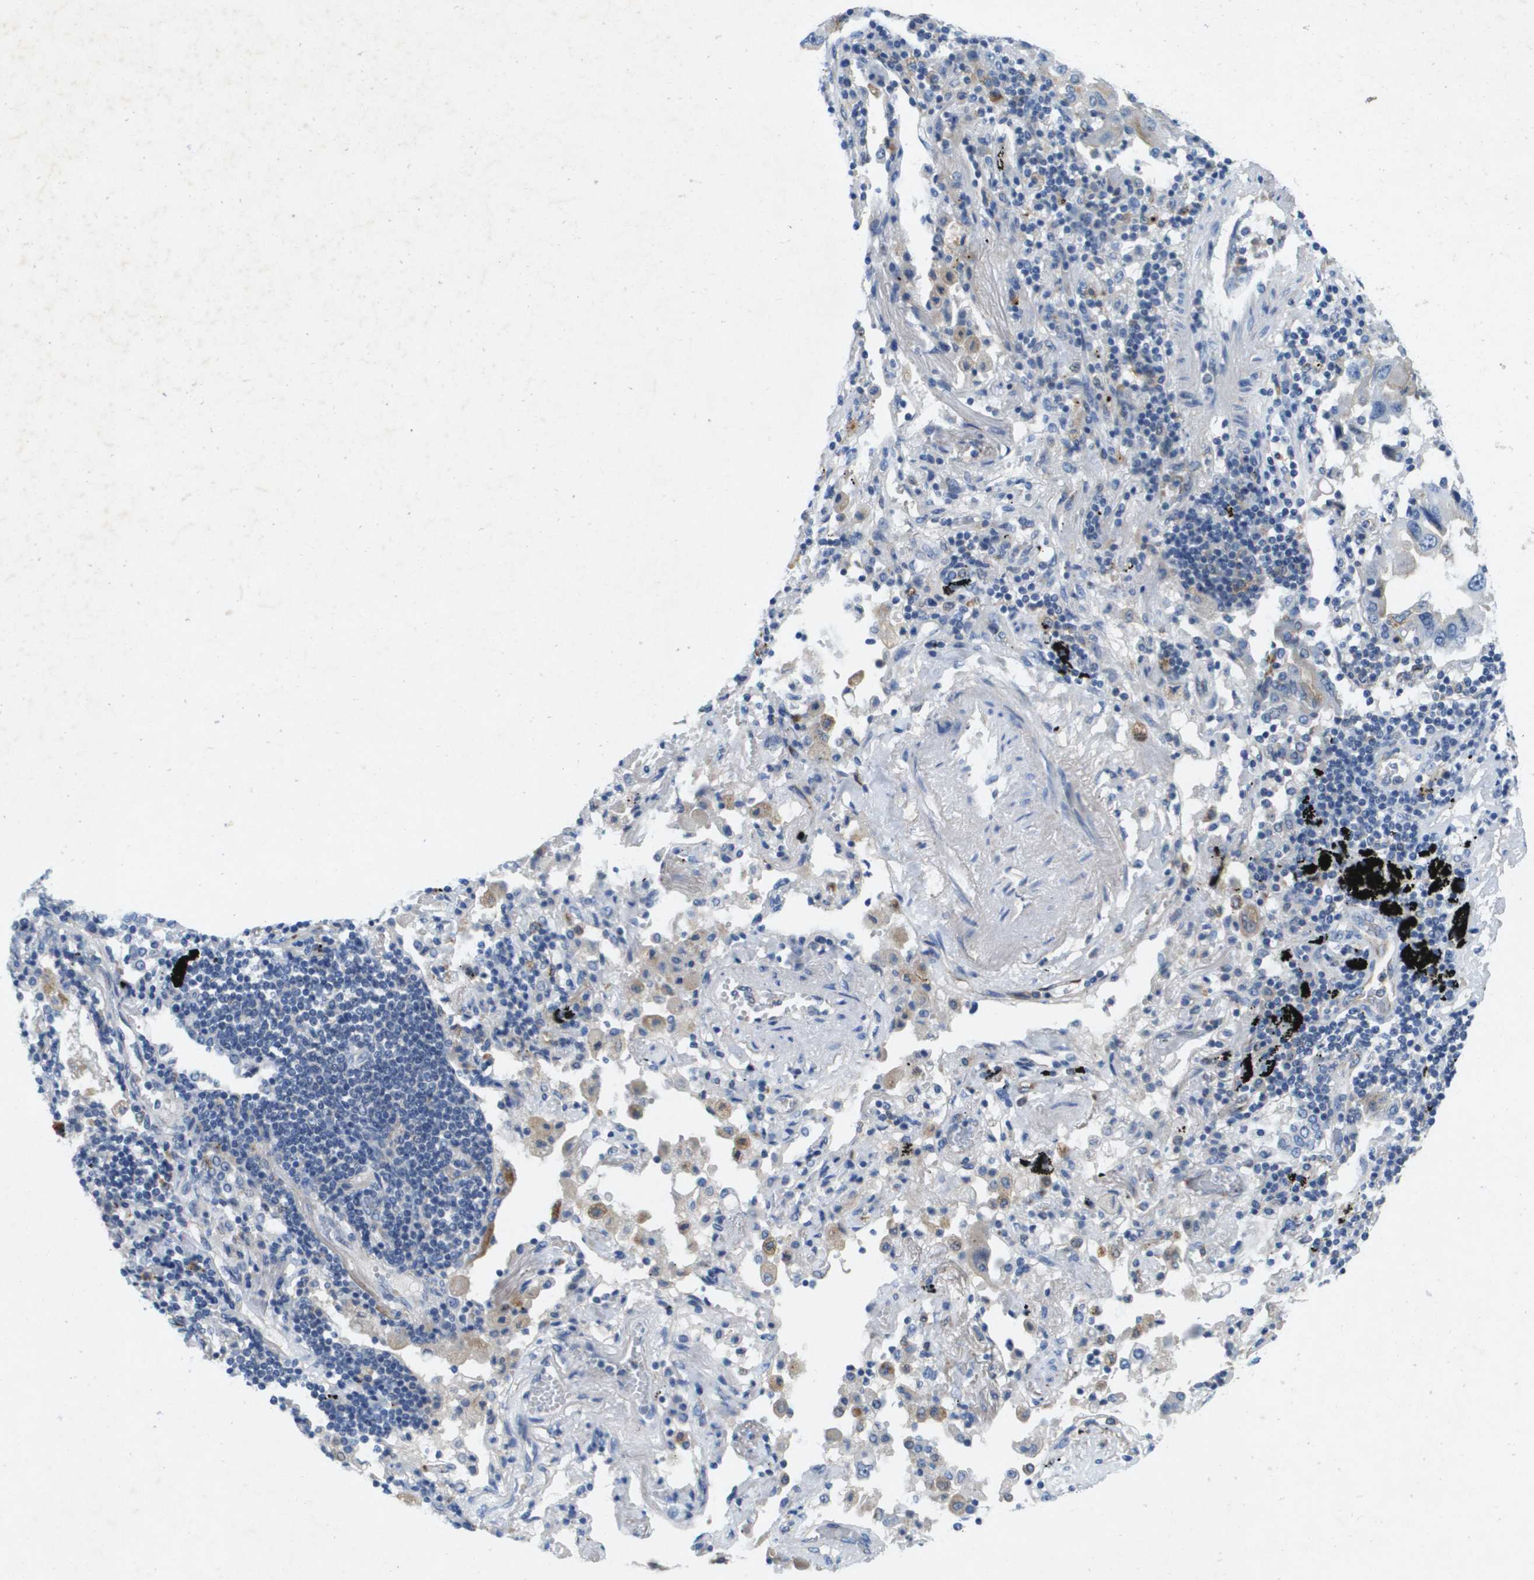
{"staining": {"intensity": "negative", "quantity": "none", "location": "none"}, "tissue": "lung cancer", "cell_type": "Tumor cells", "image_type": "cancer", "snomed": [{"axis": "morphology", "description": "Adenocarcinoma, NOS"}, {"axis": "topography", "description": "Lung"}], "caption": "Protein analysis of lung adenocarcinoma displays no significant positivity in tumor cells. (DAB (3,3'-diaminobenzidine) immunohistochemistry, high magnification).", "gene": "LIPG", "patient": {"sex": "female", "age": 65}}